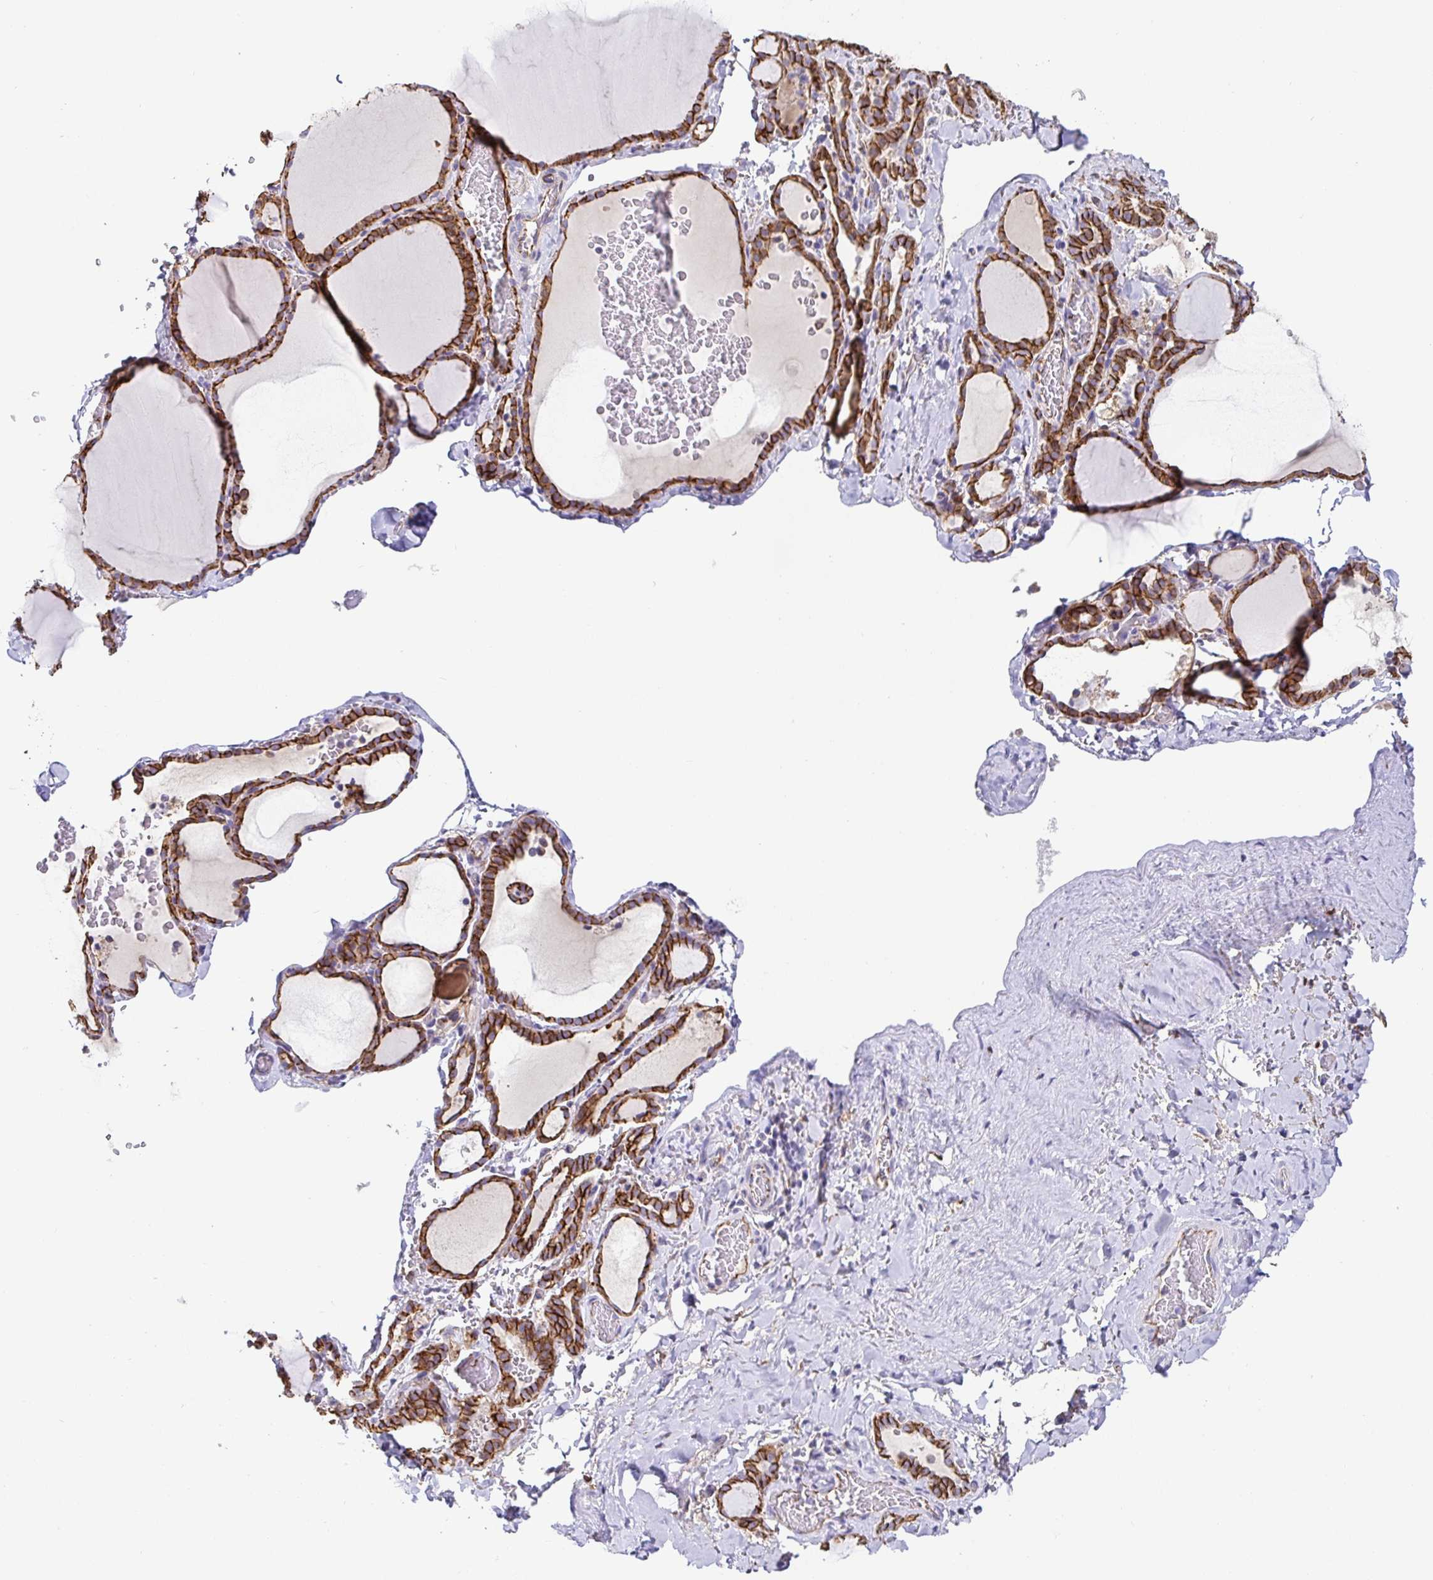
{"staining": {"intensity": "strong", "quantity": ">75%", "location": "cytoplasmic/membranous"}, "tissue": "thyroid gland", "cell_type": "Glandular cells", "image_type": "normal", "snomed": [{"axis": "morphology", "description": "Normal tissue, NOS"}, {"axis": "topography", "description": "Thyroid gland"}], "caption": "The immunohistochemical stain shows strong cytoplasmic/membranous staining in glandular cells of benign thyroid gland. Using DAB (3,3'-diaminobenzidine) (brown) and hematoxylin (blue) stains, captured at high magnification using brightfield microscopy.", "gene": "PIWIL3", "patient": {"sex": "female", "age": 22}}